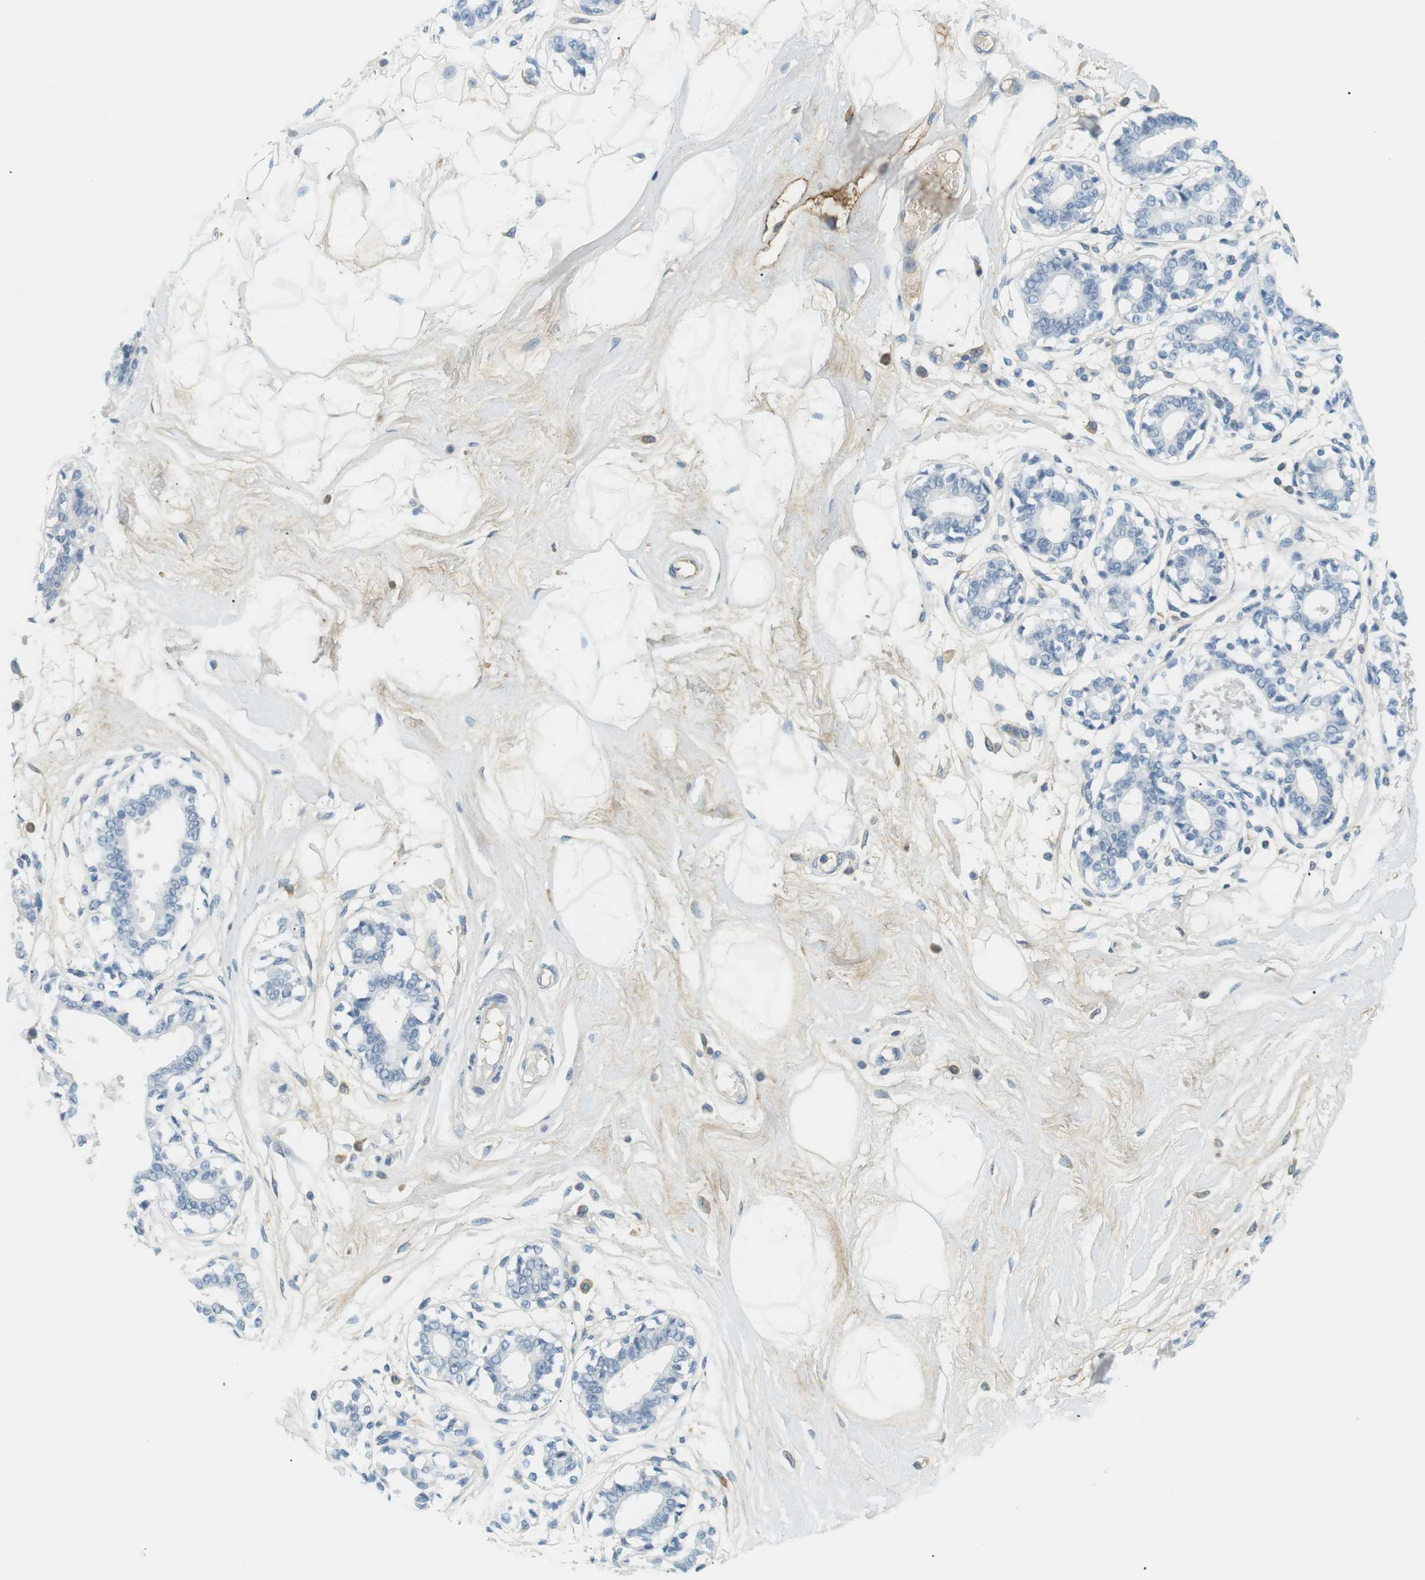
{"staining": {"intensity": "negative", "quantity": "none", "location": "none"}, "tissue": "breast", "cell_type": "Adipocytes", "image_type": "normal", "snomed": [{"axis": "morphology", "description": "Normal tissue, NOS"}, {"axis": "topography", "description": "Breast"}], "caption": "Protein analysis of benign breast shows no significant positivity in adipocytes. (Brightfield microscopy of DAB (3,3'-diaminobenzidine) IHC at high magnification).", "gene": "APOB", "patient": {"sex": "female", "age": 45}}